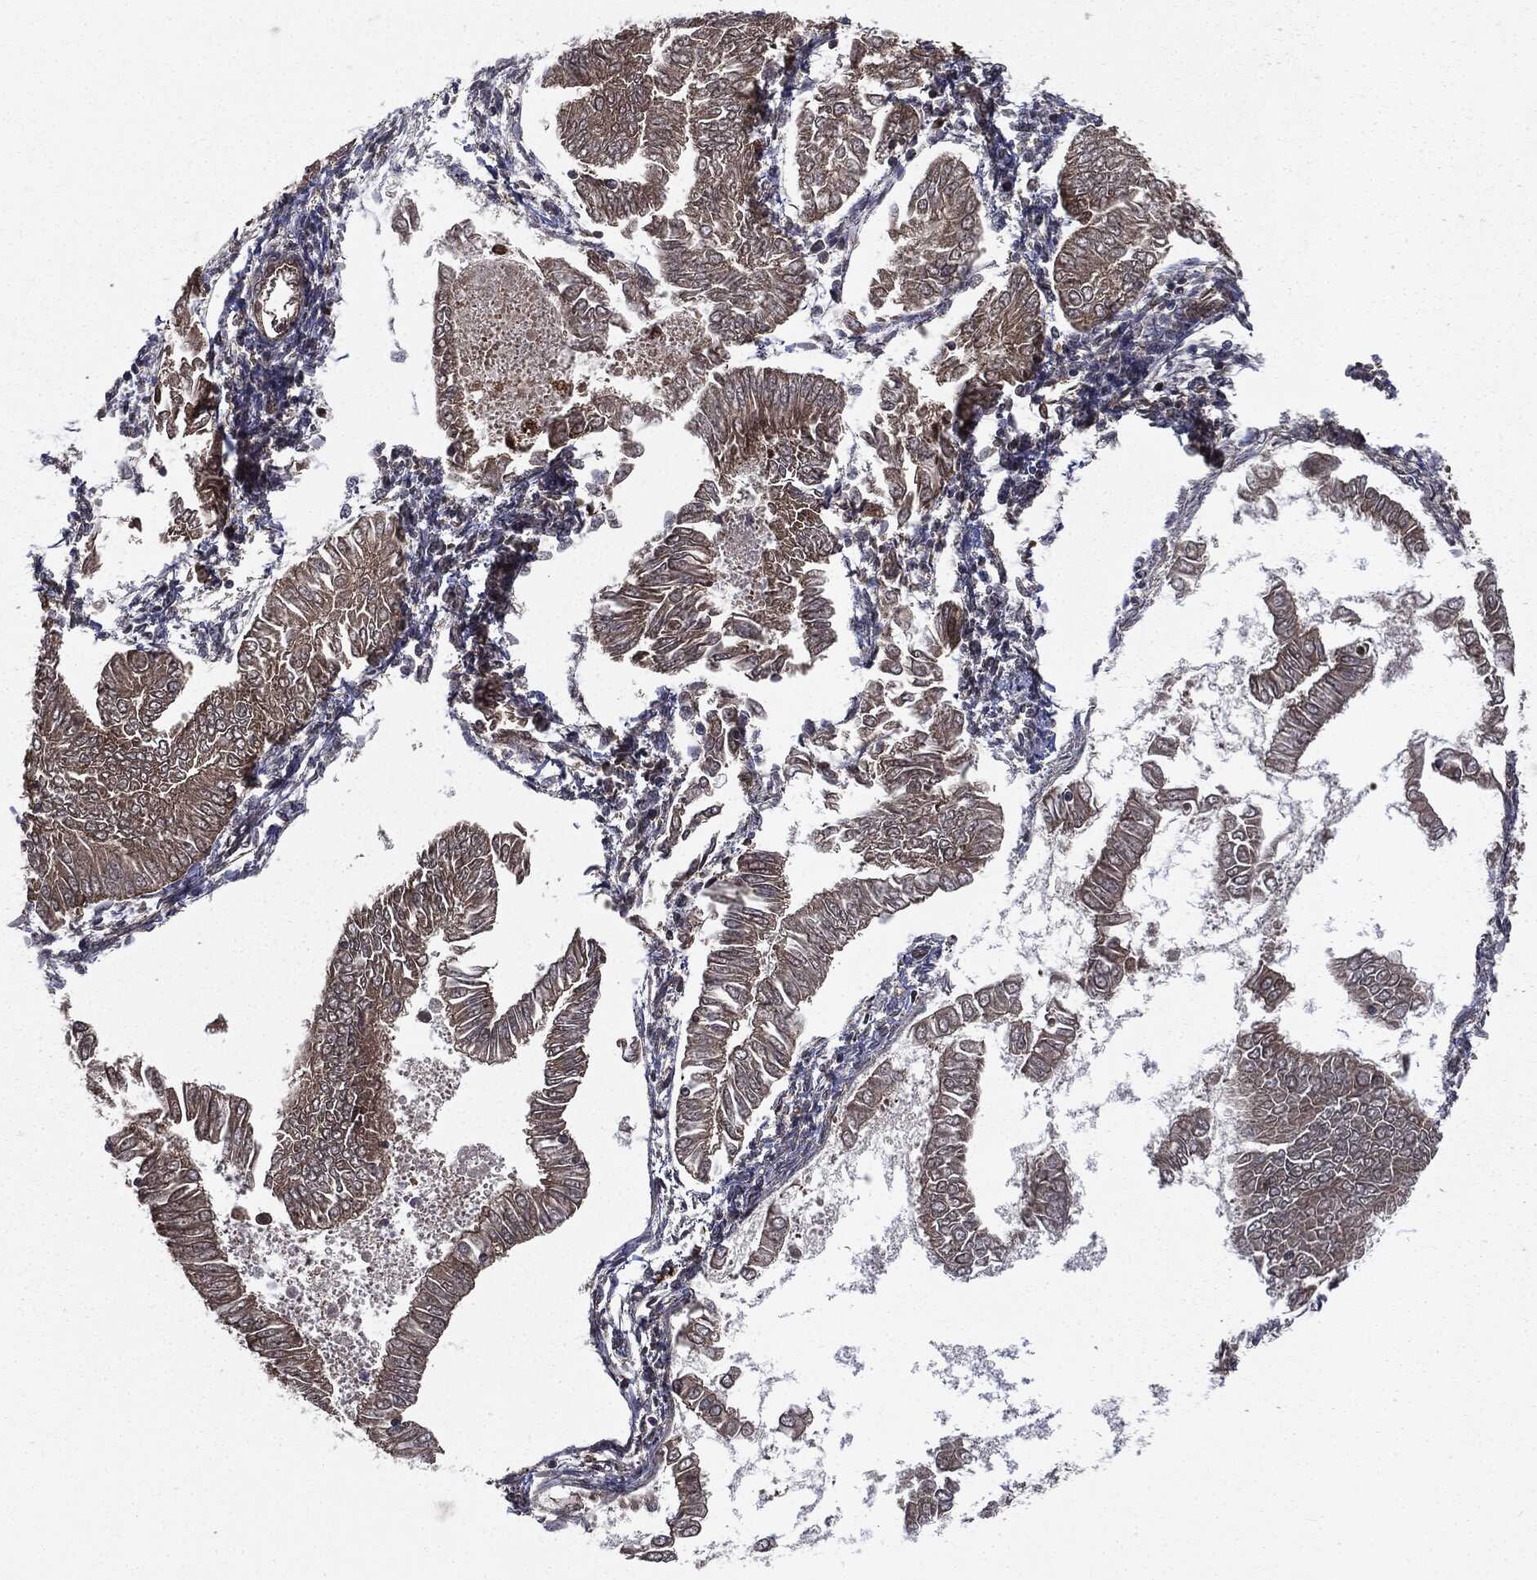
{"staining": {"intensity": "moderate", "quantity": ">75%", "location": "cytoplasmic/membranous"}, "tissue": "endometrial cancer", "cell_type": "Tumor cells", "image_type": "cancer", "snomed": [{"axis": "morphology", "description": "Adenocarcinoma, NOS"}, {"axis": "topography", "description": "Endometrium"}], "caption": "IHC micrograph of neoplastic tissue: human adenocarcinoma (endometrial) stained using immunohistochemistry (IHC) reveals medium levels of moderate protein expression localized specifically in the cytoplasmic/membranous of tumor cells, appearing as a cytoplasmic/membranous brown color.", "gene": "PLOD3", "patient": {"sex": "female", "age": 53}}